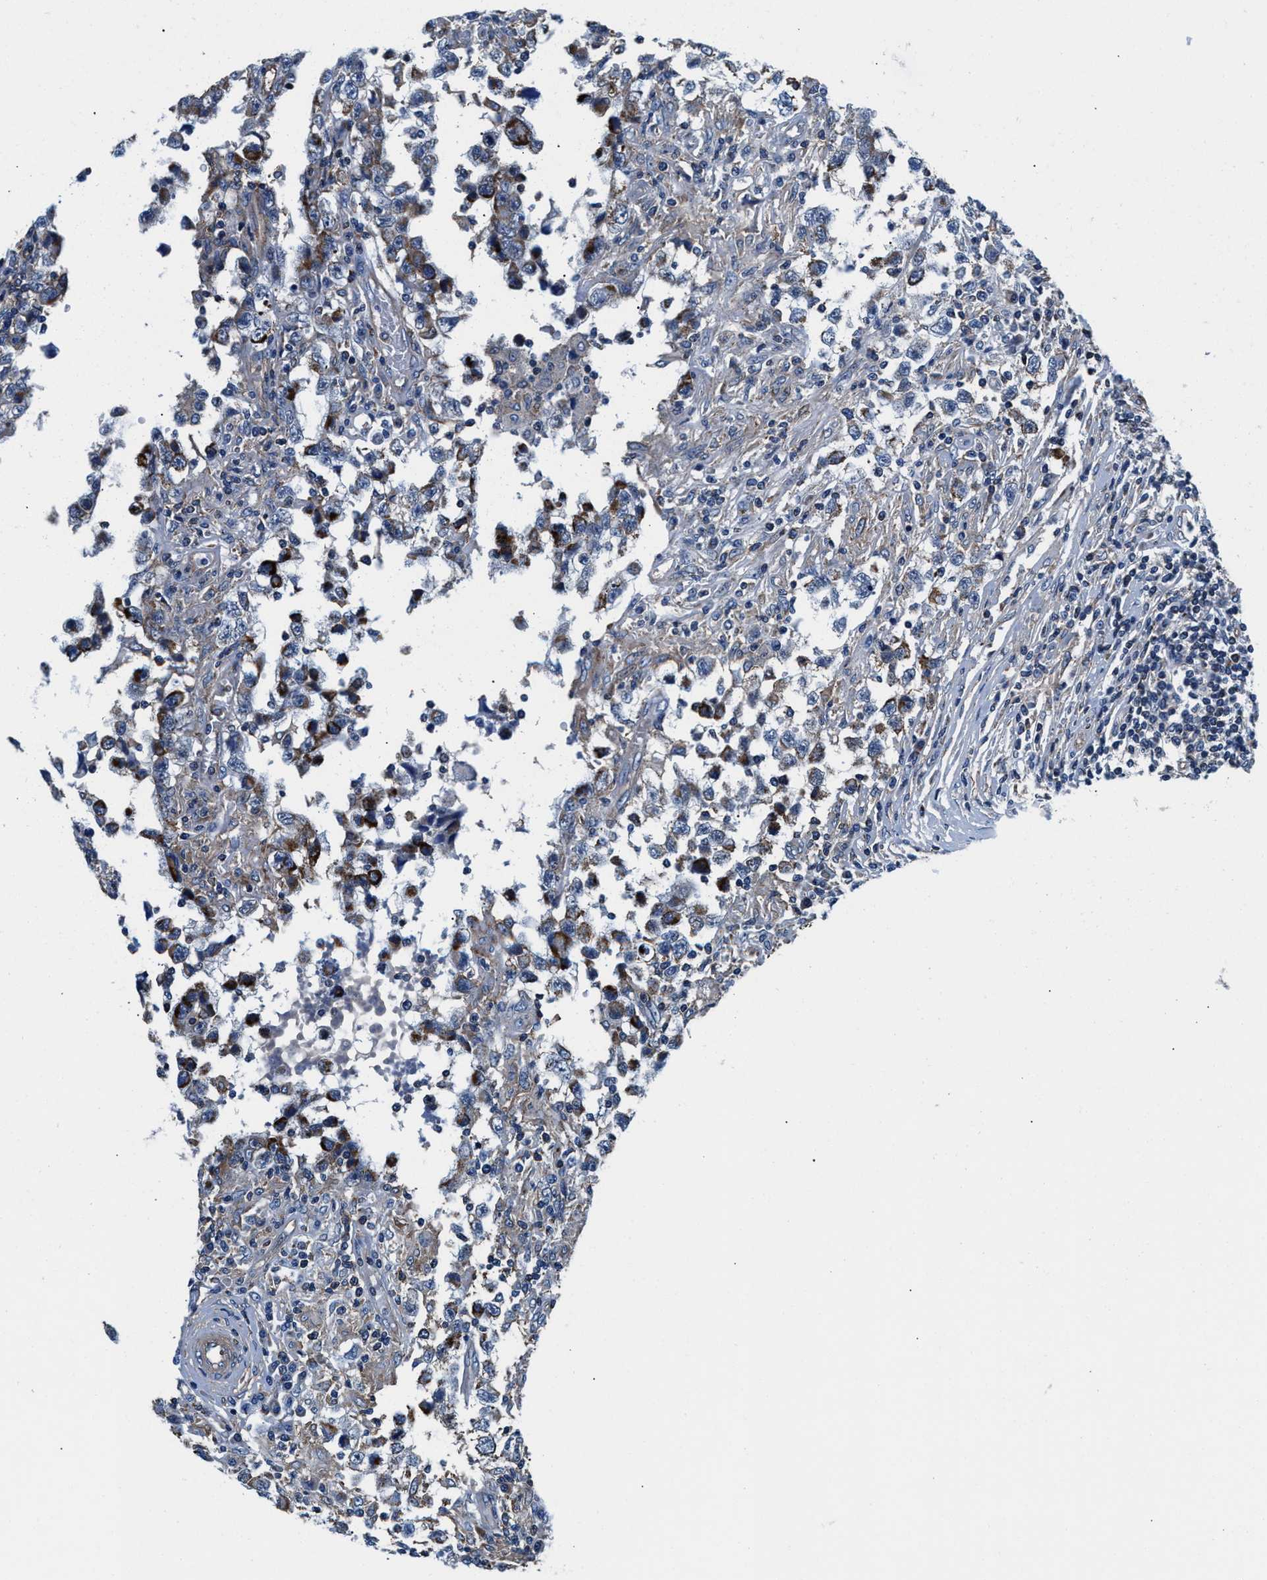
{"staining": {"intensity": "moderate", "quantity": "<25%", "location": "cytoplasmic/membranous"}, "tissue": "testis cancer", "cell_type": "Tumor cells", "image_type": "cancer", "snomed": [{"axis": "morphology", "description": "Carcinoma, Embryonal, NOS"}, {"axis": "topography", "description": "Testis"}], "caption": "Moderate cytoplasmic/membranous positivity for a protein is seen in approximately <25% of tumor cells of testis cancer (embryonal carcinoma) using IHC.", "gene": "NKTR", "patient": {"sex": "male", "age": 21}}